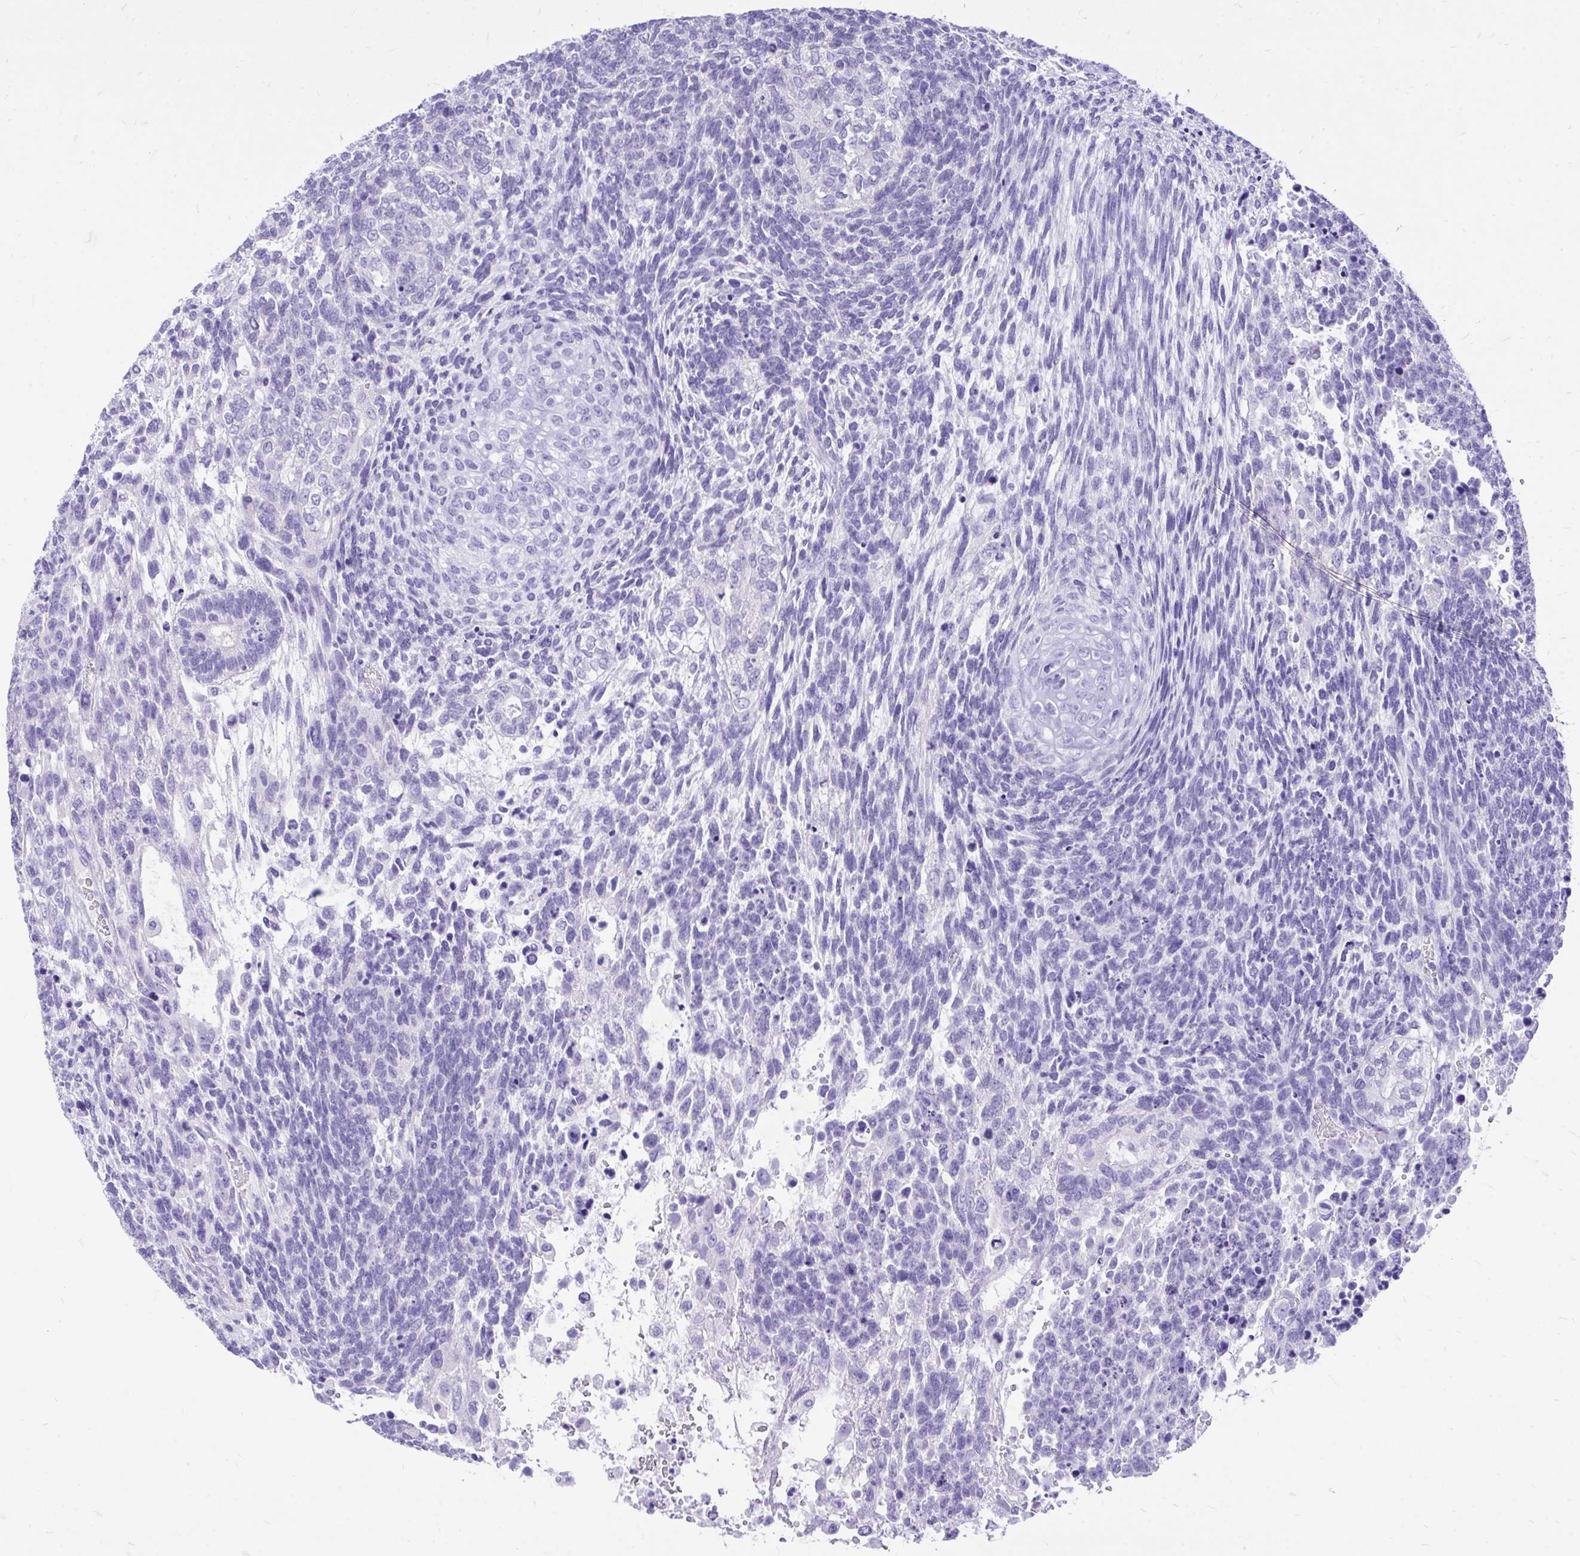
{"staining": {"intensity": "negative", "quantity": "none", "location": "none"}, "tissue": "testis cancer", "cell_type": "Tumor cells", "image_type": "cancer", "snomed": [{"axis": "morphology", "description": "Carcinoma, Embryonal, NOS"}, {"axis": "topography", "description": "Testis"}], "caption": "Immunohistochemical staining of testis embryonal carcinoma demonstrates no significant staining in tumor cells.", "gene": "MON1A", "patient": {"sex": "male", "age": 23}}